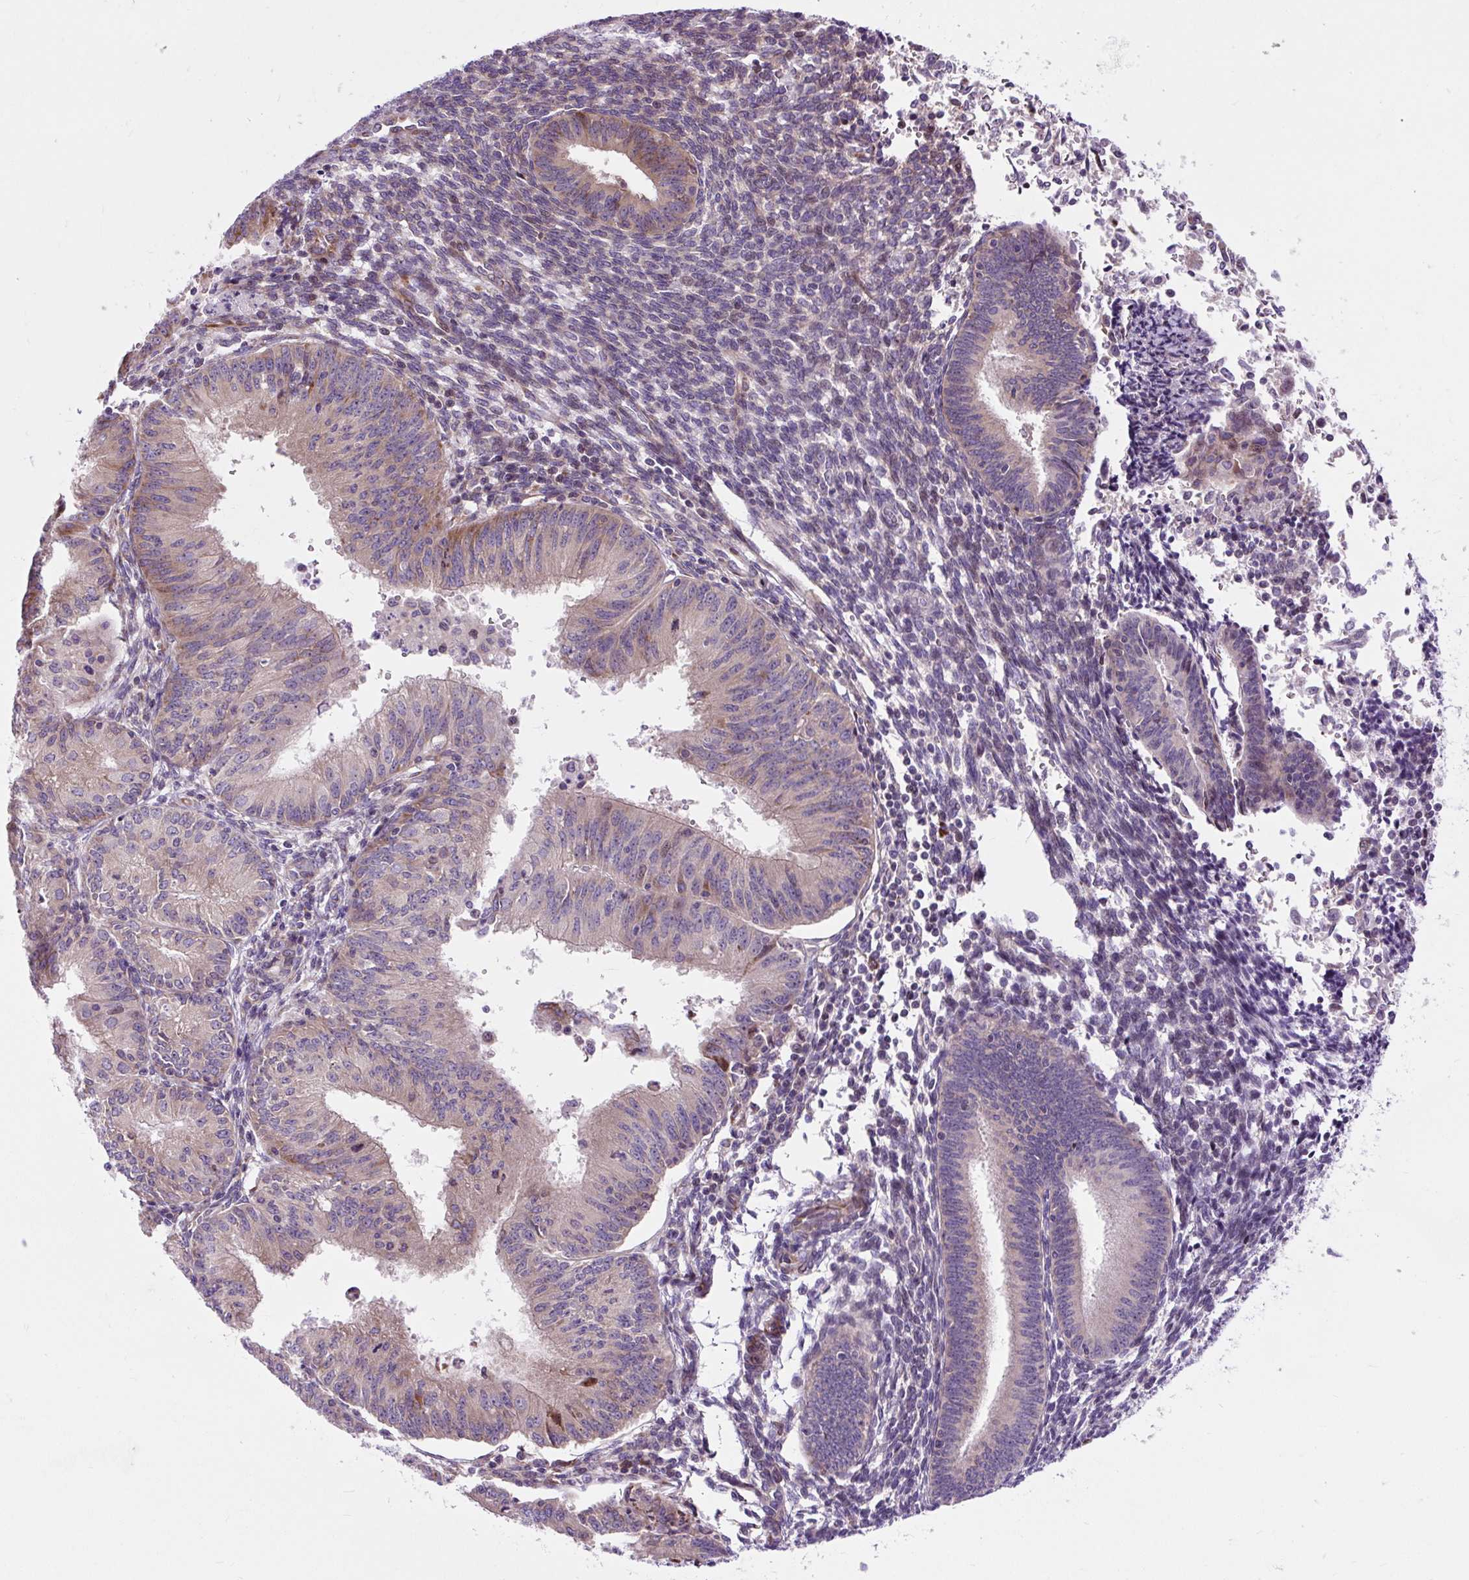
{"staining": {"intensity": "weak", "quantity": "25%-75%", "location": "cytoplasmic/membranous"}, "tissue": "endometrial cancer", "cell_type": "Tumor cells", "image_type": "cancer", "snomed": [{"axis": "morphology", "description": "Adenocarcinoma, NOS"}, {"axis": "topography", "description": "Endometrium"}], "caption": "Immunohistochemistry (DAB) staining of endometrial adenocarcinoma exhibits weak cytoplasmic/membranous protein staining in approximately 25%-75% of tumor cells.", "gene": "CISD3", "patient": {"sex": "female", "age": 50}}